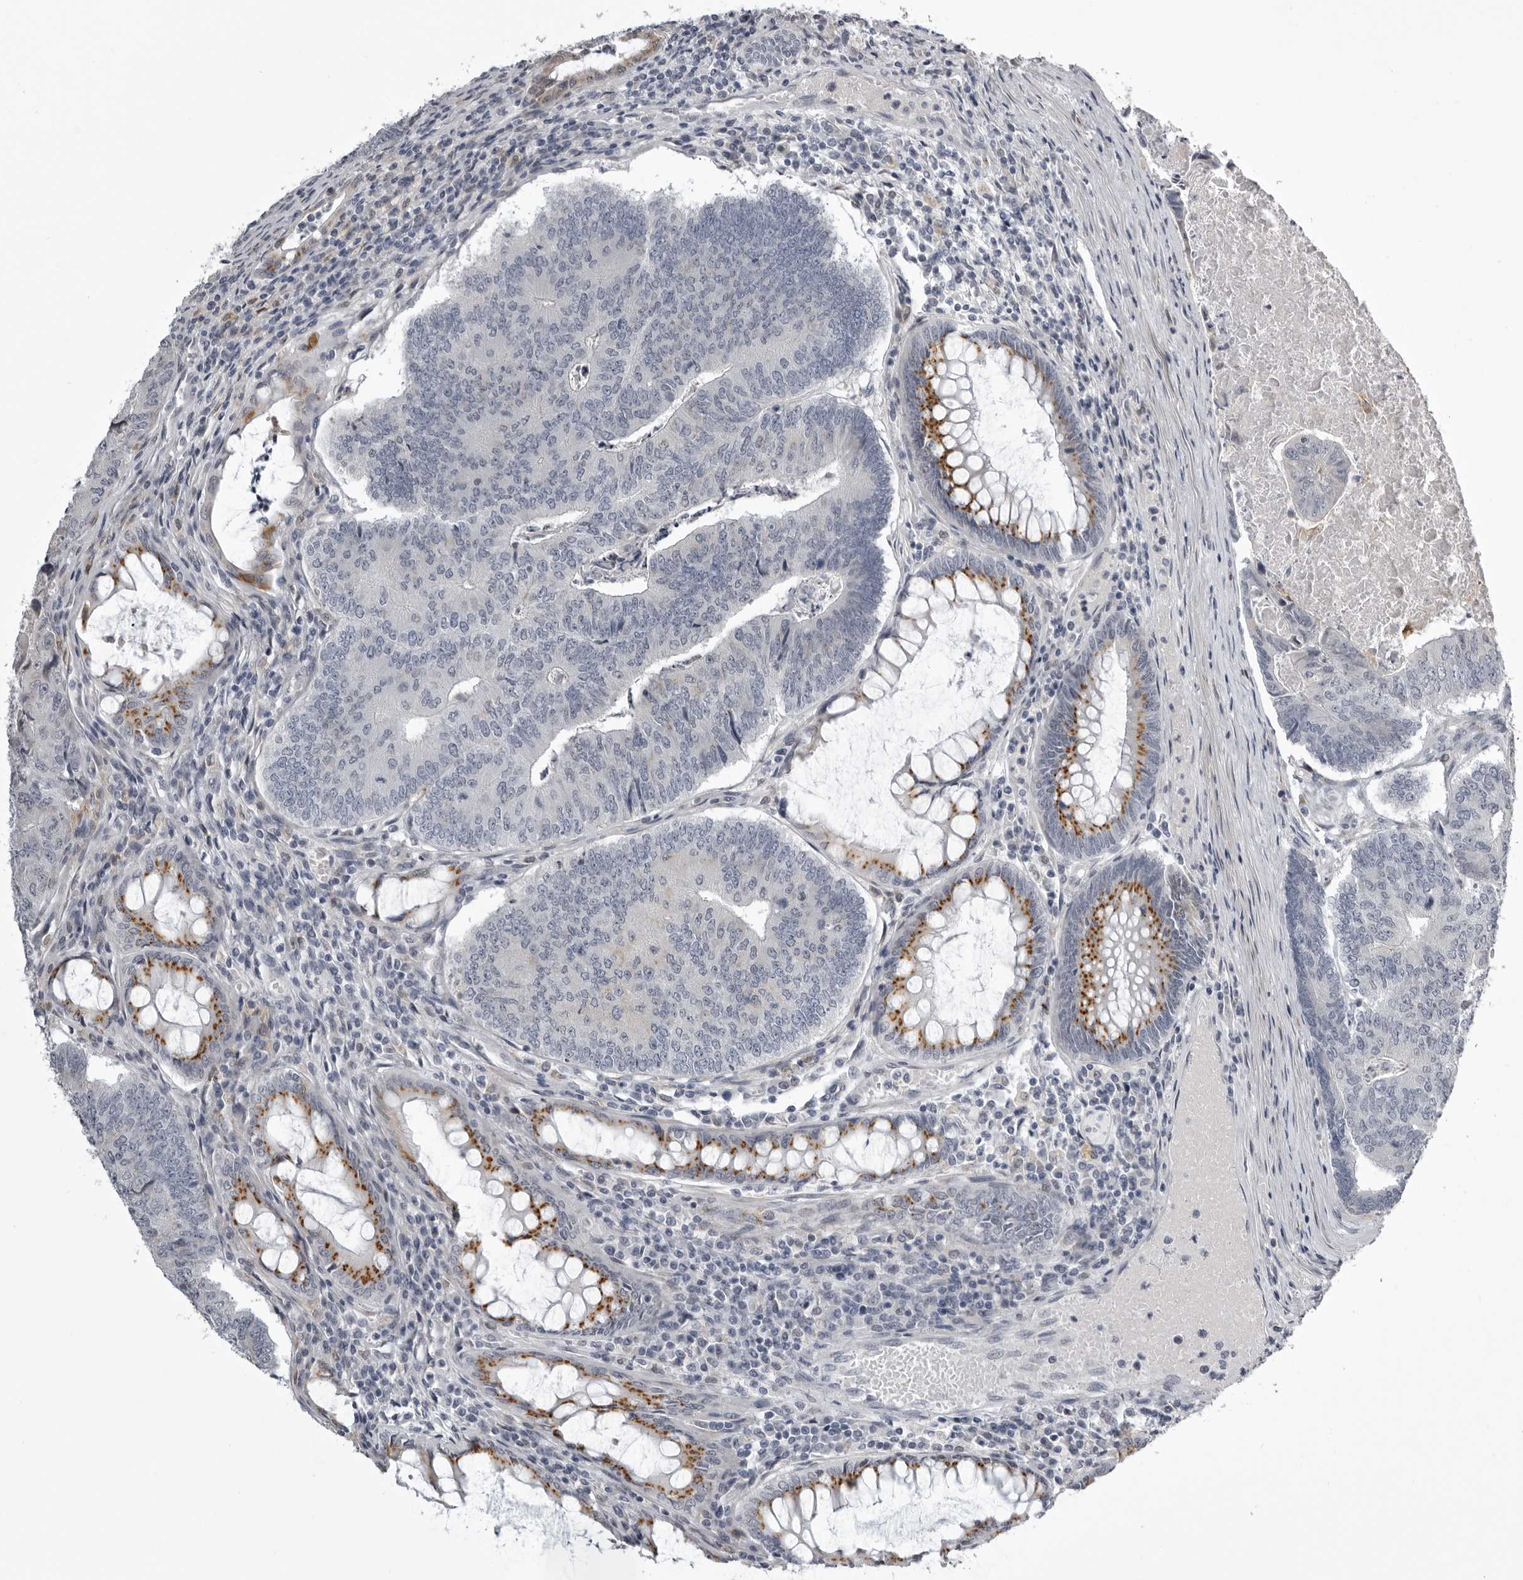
{"staining": {"intensity": "negative", "quantity": "none", "location": "none"}, "tissue": "colorectal cancer", "cell_type": "Tumor cells", "image_type": "cancer", "snomed": [{"axis": "morphology", "description": "Adenocarcinoma, NOS"}, {"axis": "topography", "description": "Colon"}], "caption": "Micrograph shows no protein staining in tumor cells of colorectal cancer (adenocarcinoma) tissue.", "gene": "NCEH1", "patient": {"sex": "female", "age": 67}}